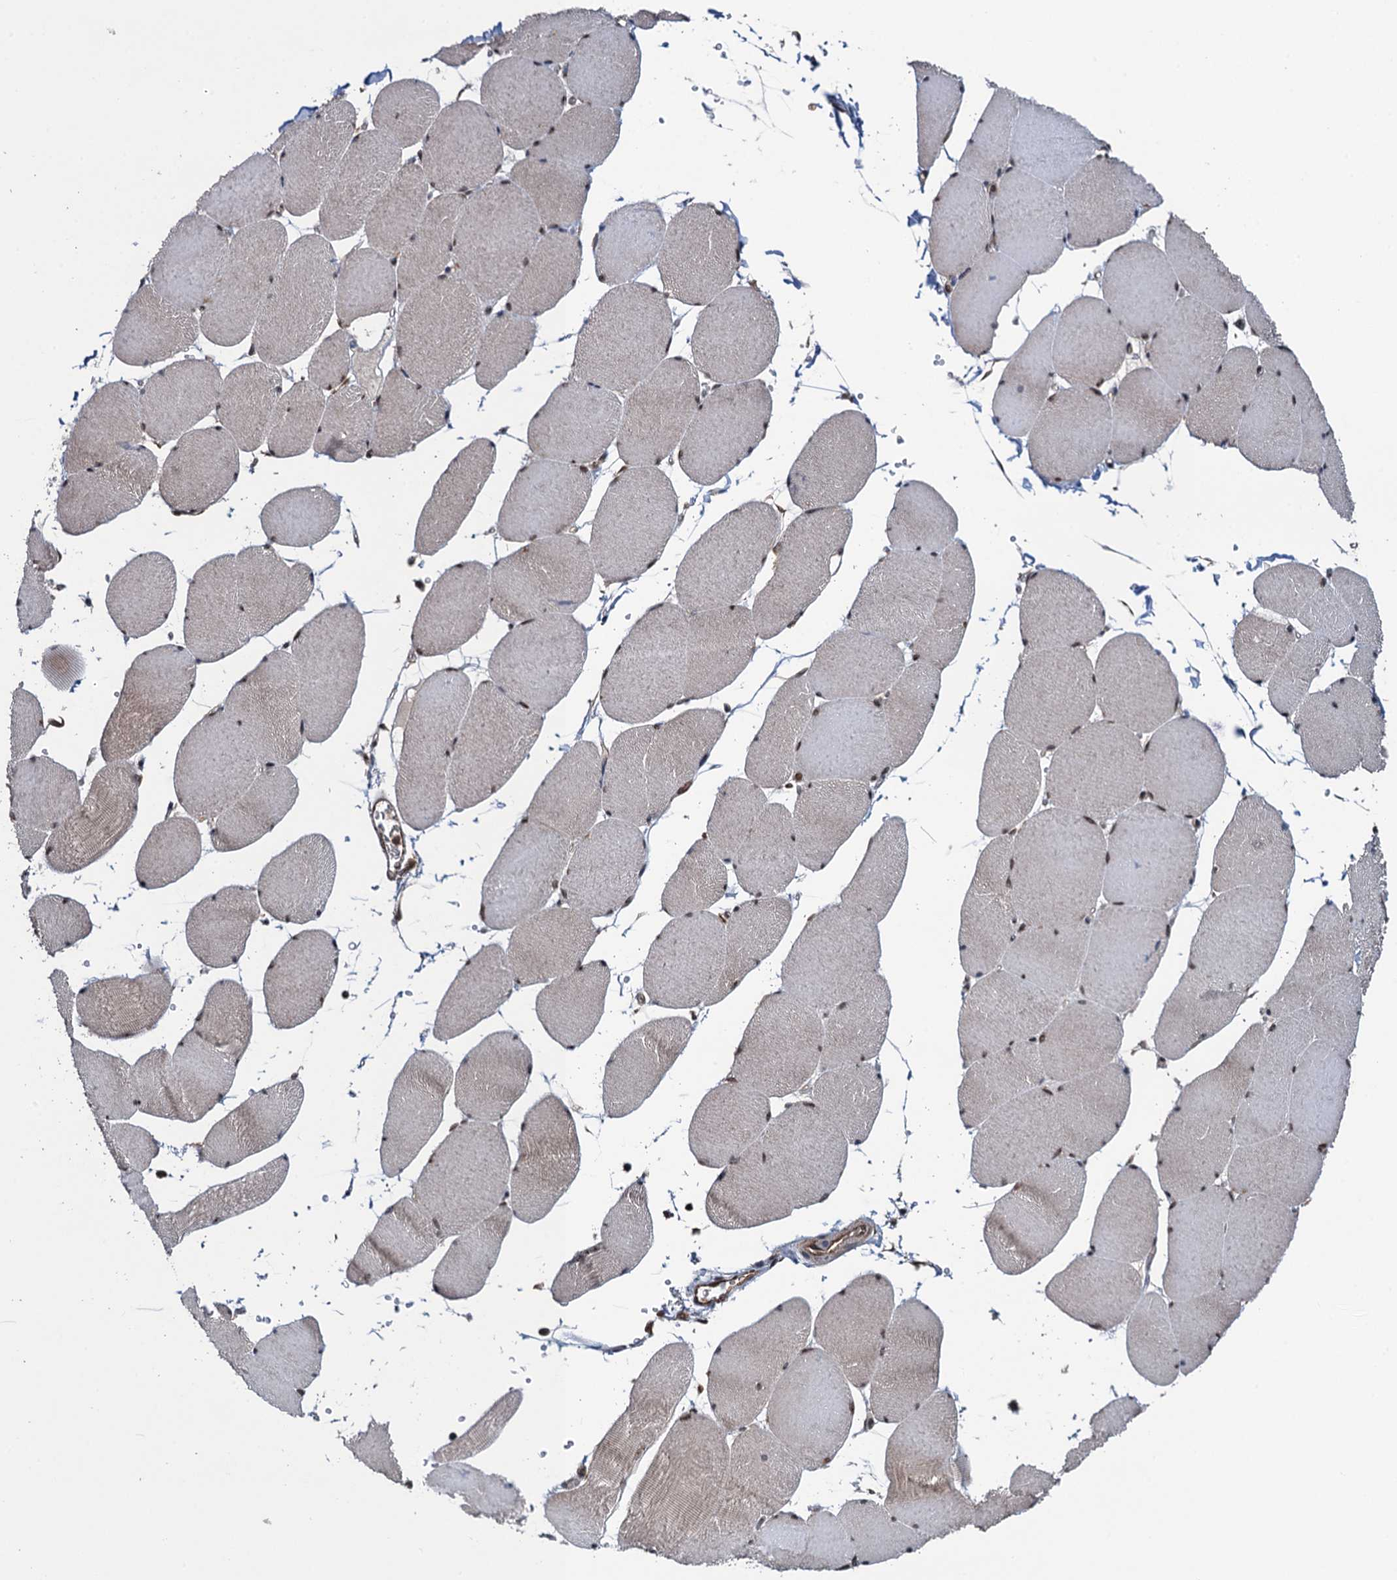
{"staining": {"intensity": "moderate", "quantity": ">75%", "location": "cytoplasmic/membranous,nuclear"}, "tissue": "skeletal muscle", "cell_type": "Myocytes", "image_type": "normal", "snomed": [{"axis": "morphology", "description": "Normal tissue, NOS"}, {"axis": "topography", "description": "Skeletal muscle"}, {"axis": "topography", "description": "Head-Neck"}], "caption": "Human skeletal muscle stained with a brown dye reveals moderate cytoplasmic/membranous,nuclear positive staining in about >75% of myocytes.", "gene": "EVX2", "patient": {"sex": "male", "age": 66}}